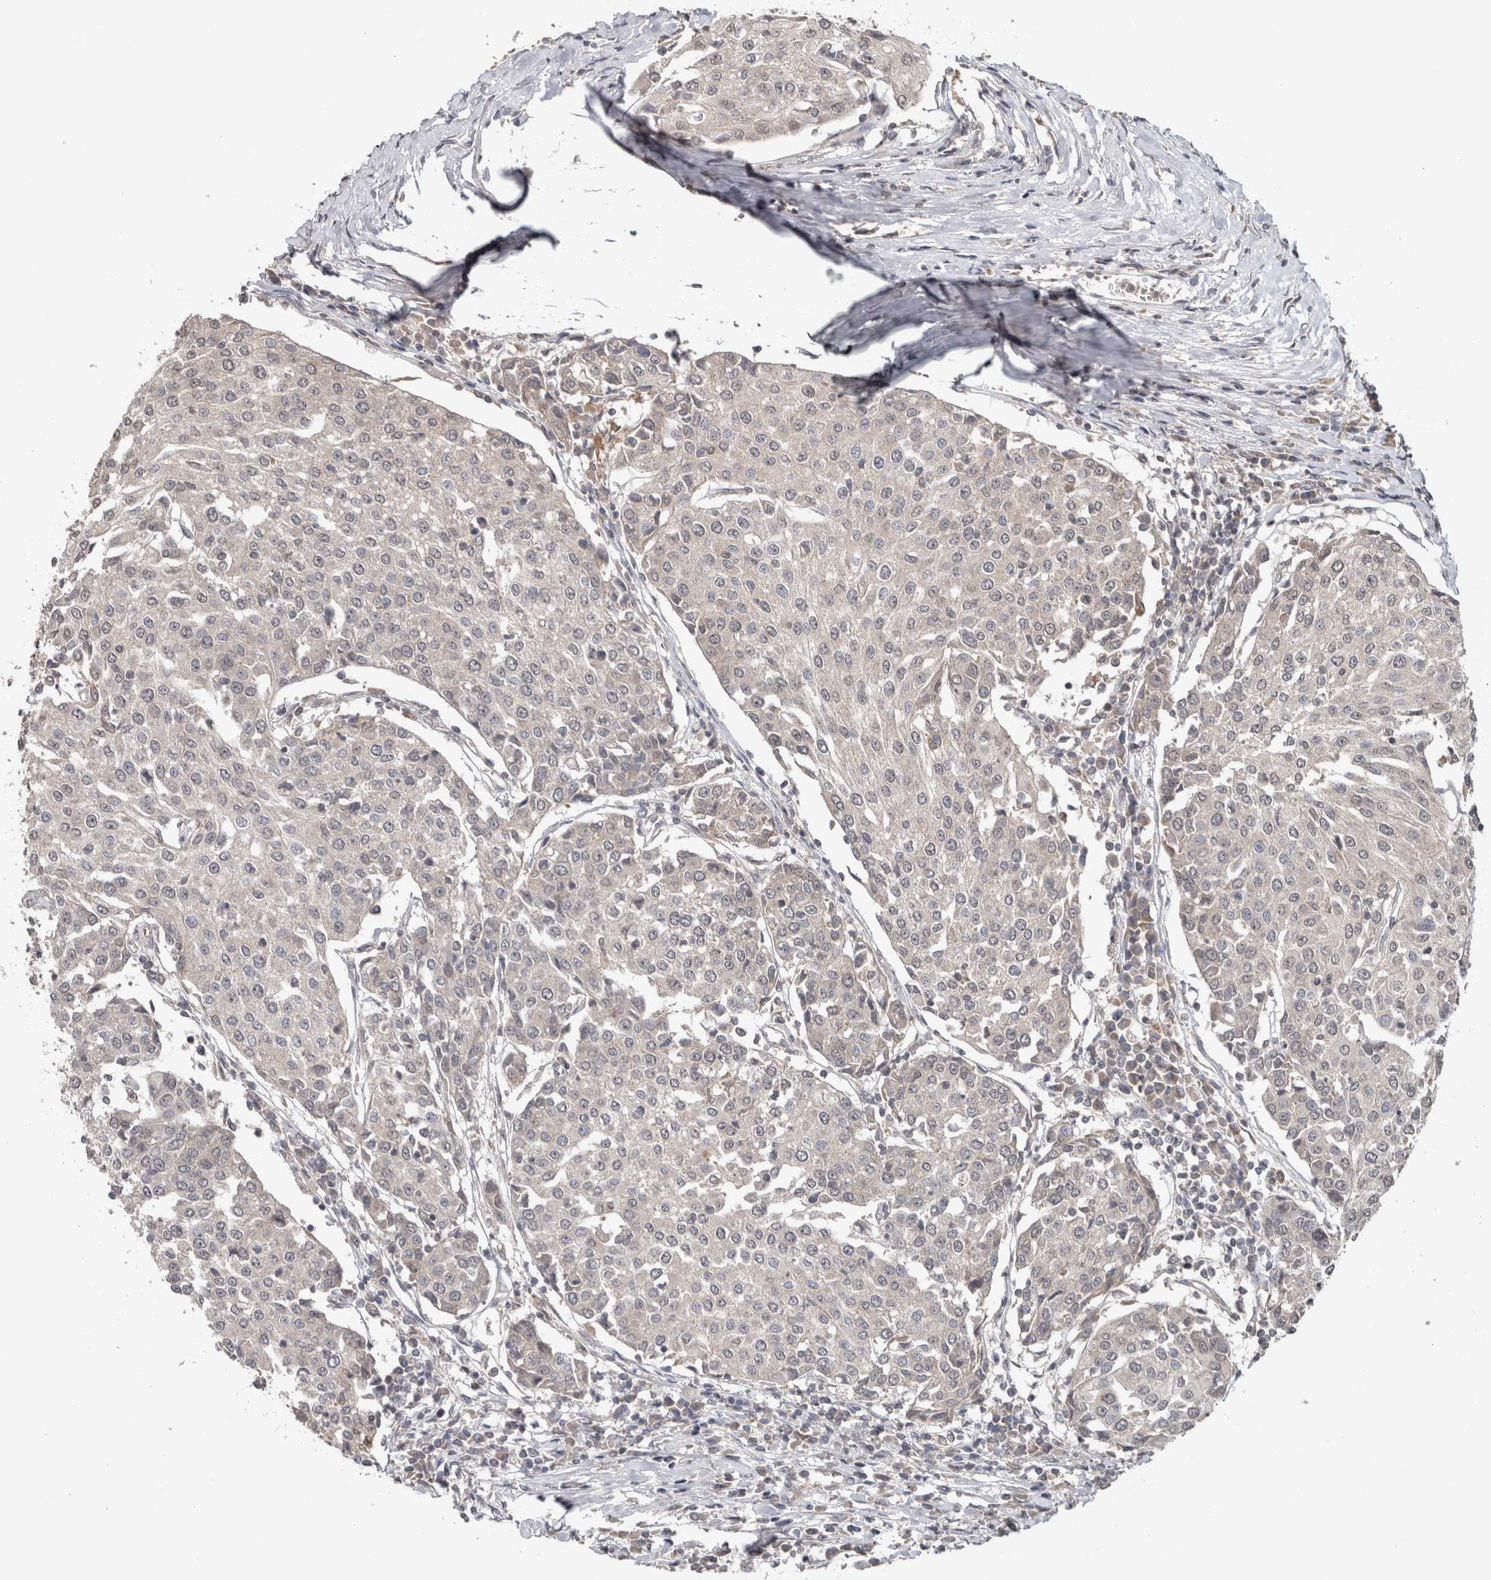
{"staining": {"intensity": "negative", "quantity": "none", "location": "none"}, "tissue": "urothelial cancer", "cell_type": "Tumor cells", "image_type": "cancer", "snomed": [{"axis": "morphology", "description": "Urothelial carcinoma, High grade"}, {"axis": "topography", "description": "Urinary bladder"}], "caption": "Image shows no protein positivity in tumor cells of urothelial carcinoma (high-grade) tissue.", "gene": "HMOX2", "patient": {"sex": "female", "age": 85}}